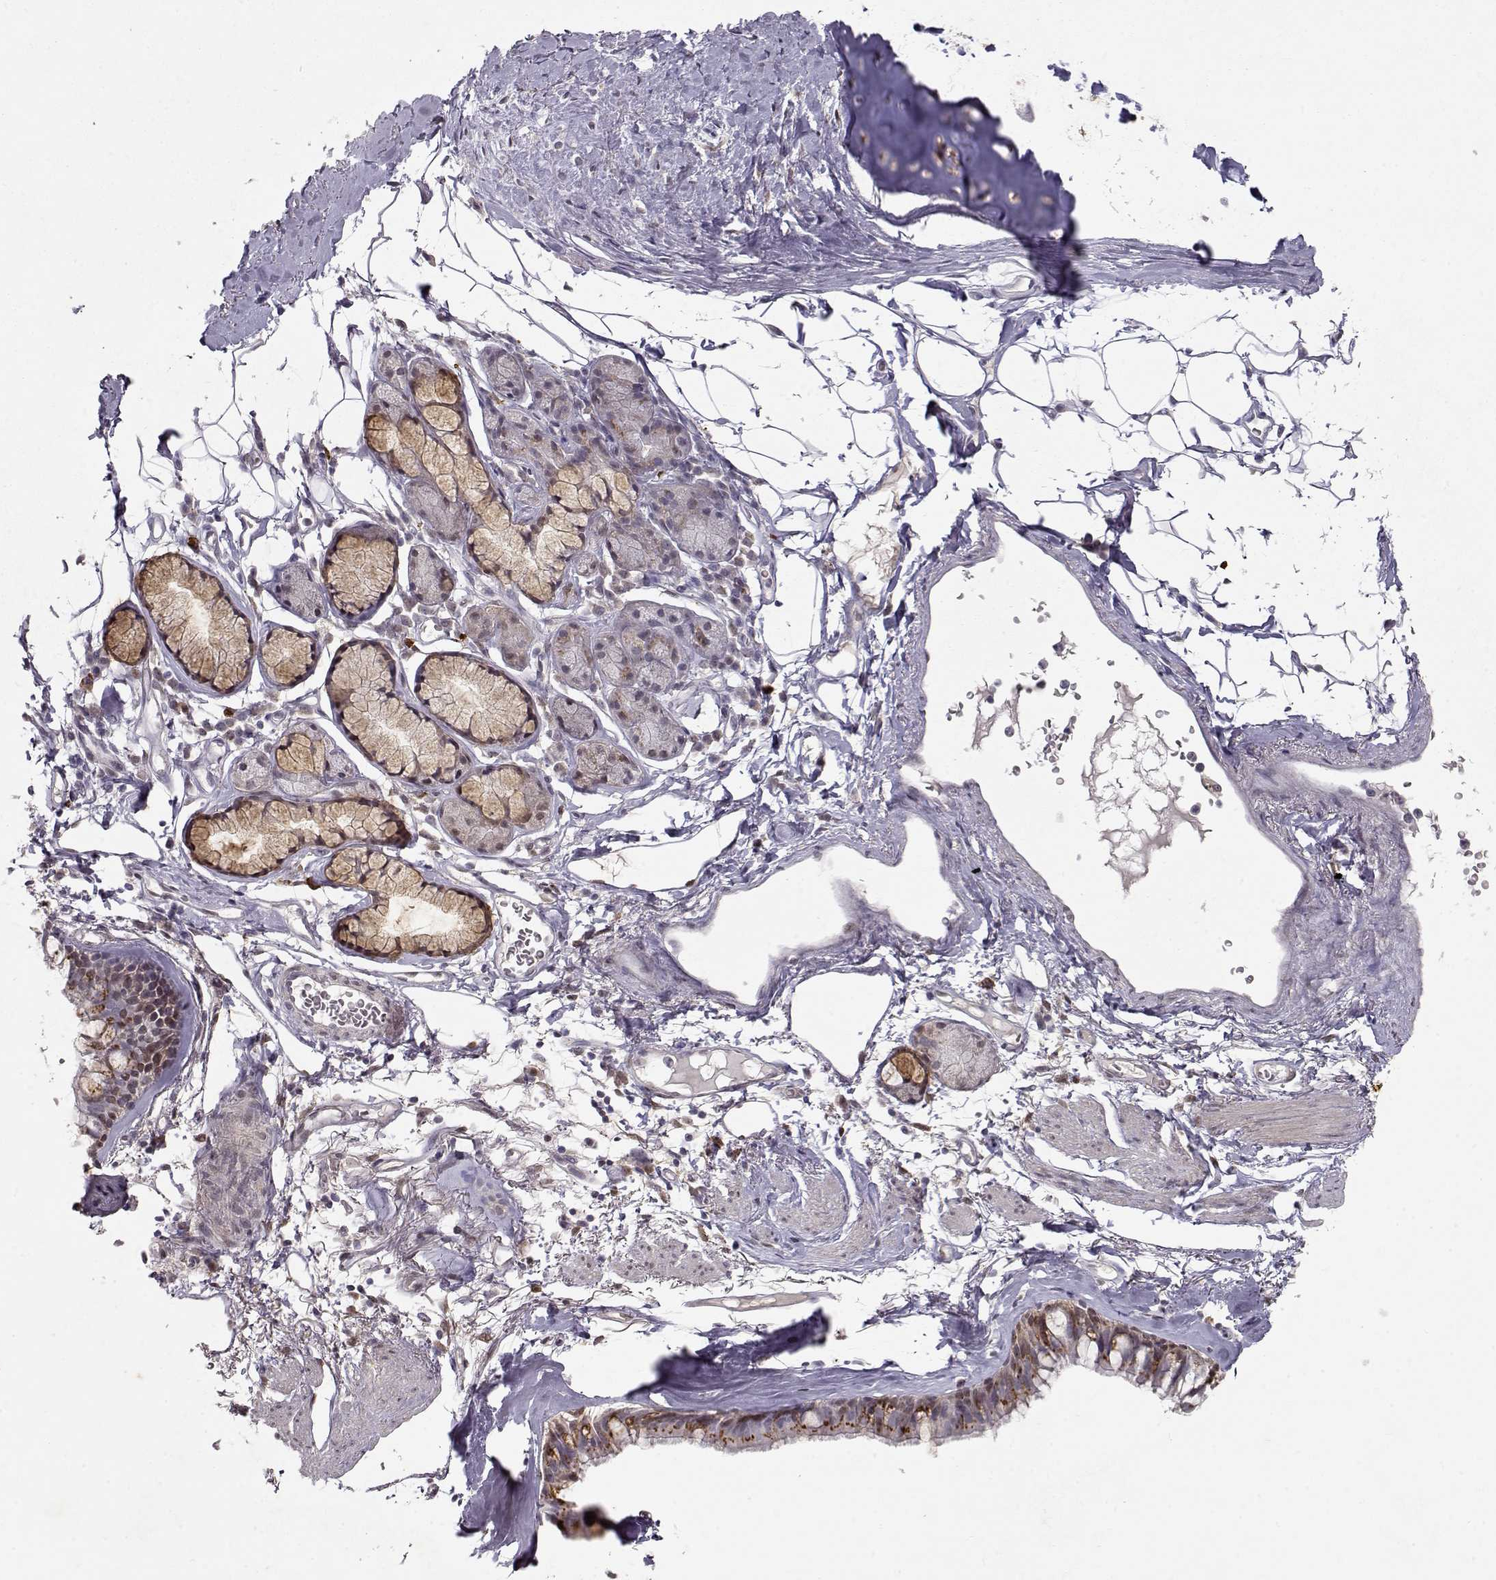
{"staining": {"intensity": "moderate", "quantity": "25%-75%", "location": "cytoplasmic/membranous,nuclear"}, "tissue": "bronchus", "cell_type": "Respiratory epithelial cells", "image_type": "normal", "snomed": [{"axis": "morphology", "description": "Normal tissue, NOS"}, {"axis": "morphology", "description": "Squamous cell carcinoma, NOS"}, {"axis": "topography", "description": "Cartilage tissue"}, {"axis": "topography", "description": "Bronchus"}], "caption": "This micrograph reveals IHC staining of unremarkable bronchus, with medium moderate cytoplasmic/membranous,nuclear staining in approximately 25%-75% of respiratory epithelial cells.", "gene": "CDK4", "patient": {"sex": "male", "age": 72}}